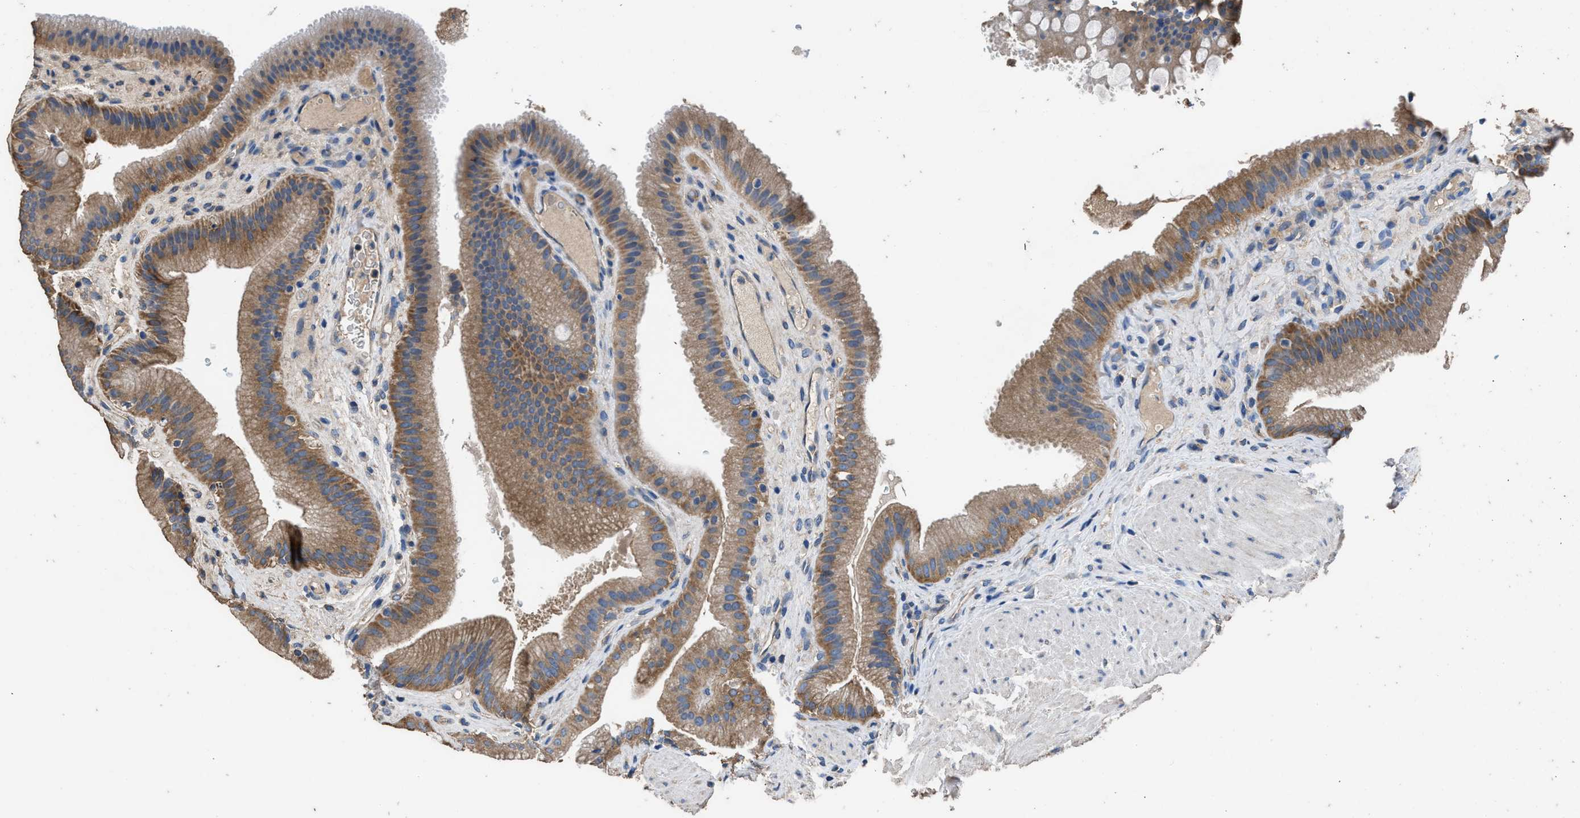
{"staining": {"intensity": "strong", "quantity": ">75%", "location": "cytoplasmic/membranous"}, "tissue": "gallbladder", "cell_type": "Glandular cells", "image_type": "normal", "snomed": [{"axis": "morphology", "description": "Normal tissue, NOS"}, {"axis": "topography", "description": "Gallbladder"}], "caption": "Immunohistochemical staining of unremarkable gallbladder displays high levels of strong cytoplasmic/membranous positivity in approximately >75% of glandular cells. Using DAB (3,3'-diaminobenzidine) (brown) and hematoxylin (blue) stains, captured at high magnification using brightfield microscopy.", "gene": "ITSN1", "patient": {"sex": "male", "age": 49}}